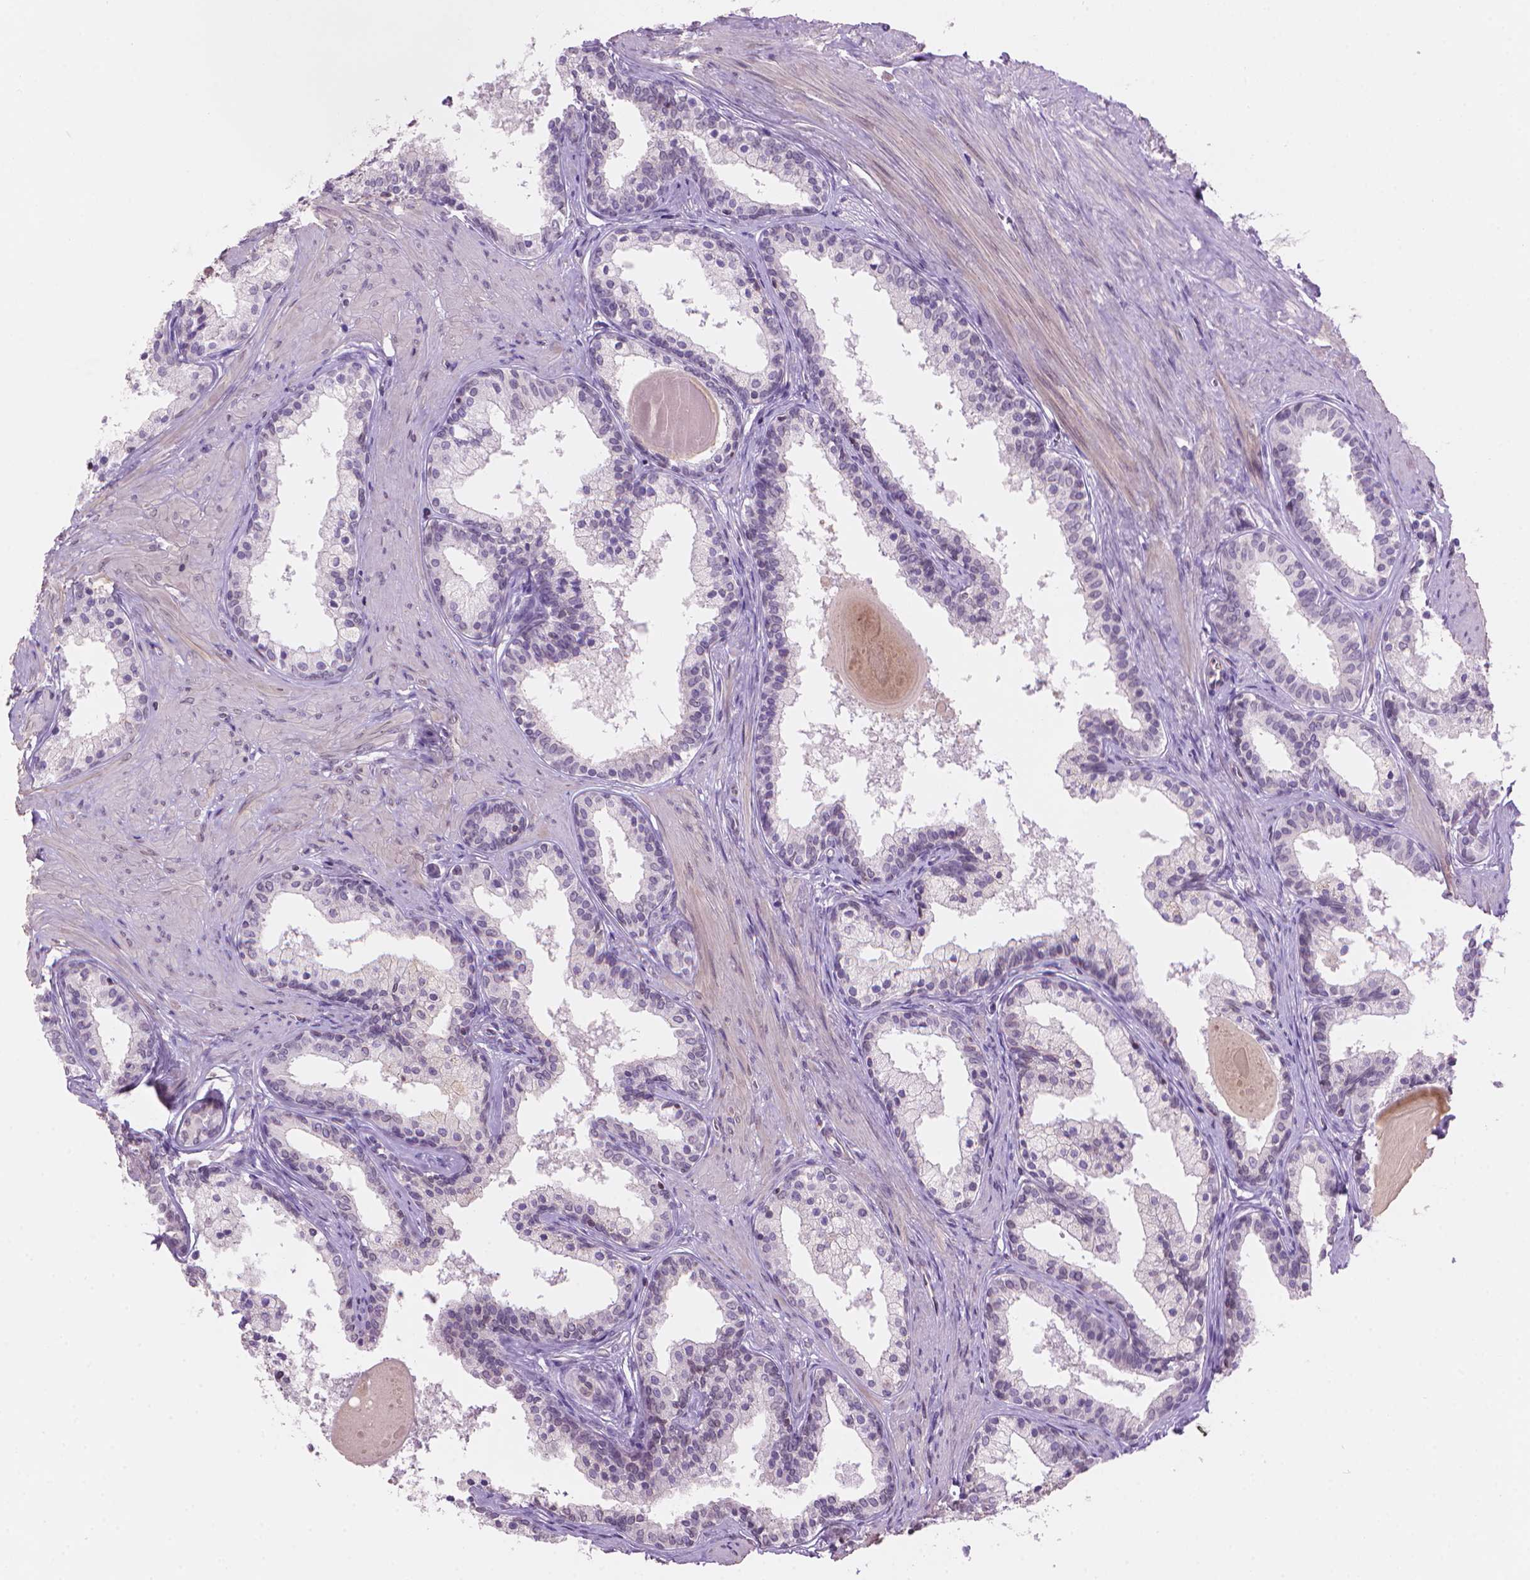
{"staining": {"intensity": "negative", "quantity": "none", "location": "none"}, "tissue": "prostate", "cell_type": "Glandular cells", "image_type": "normal", "snomed": [{"axis": "morphology", "description": "Normal tissue, NOS"}, {"axis": "topography", "description": "Prostate"}], "caption": "Photomicrograph shows no significant protein staining in glandular cells of unremarkable prostate. (Brightfield microscopy of DAB (3,3'-diaminobenzidine) immunohistochemistry (IHC) at high magnification).", "gene": "TMEM184A", "patient": {"sex": "male", "age": 61}}